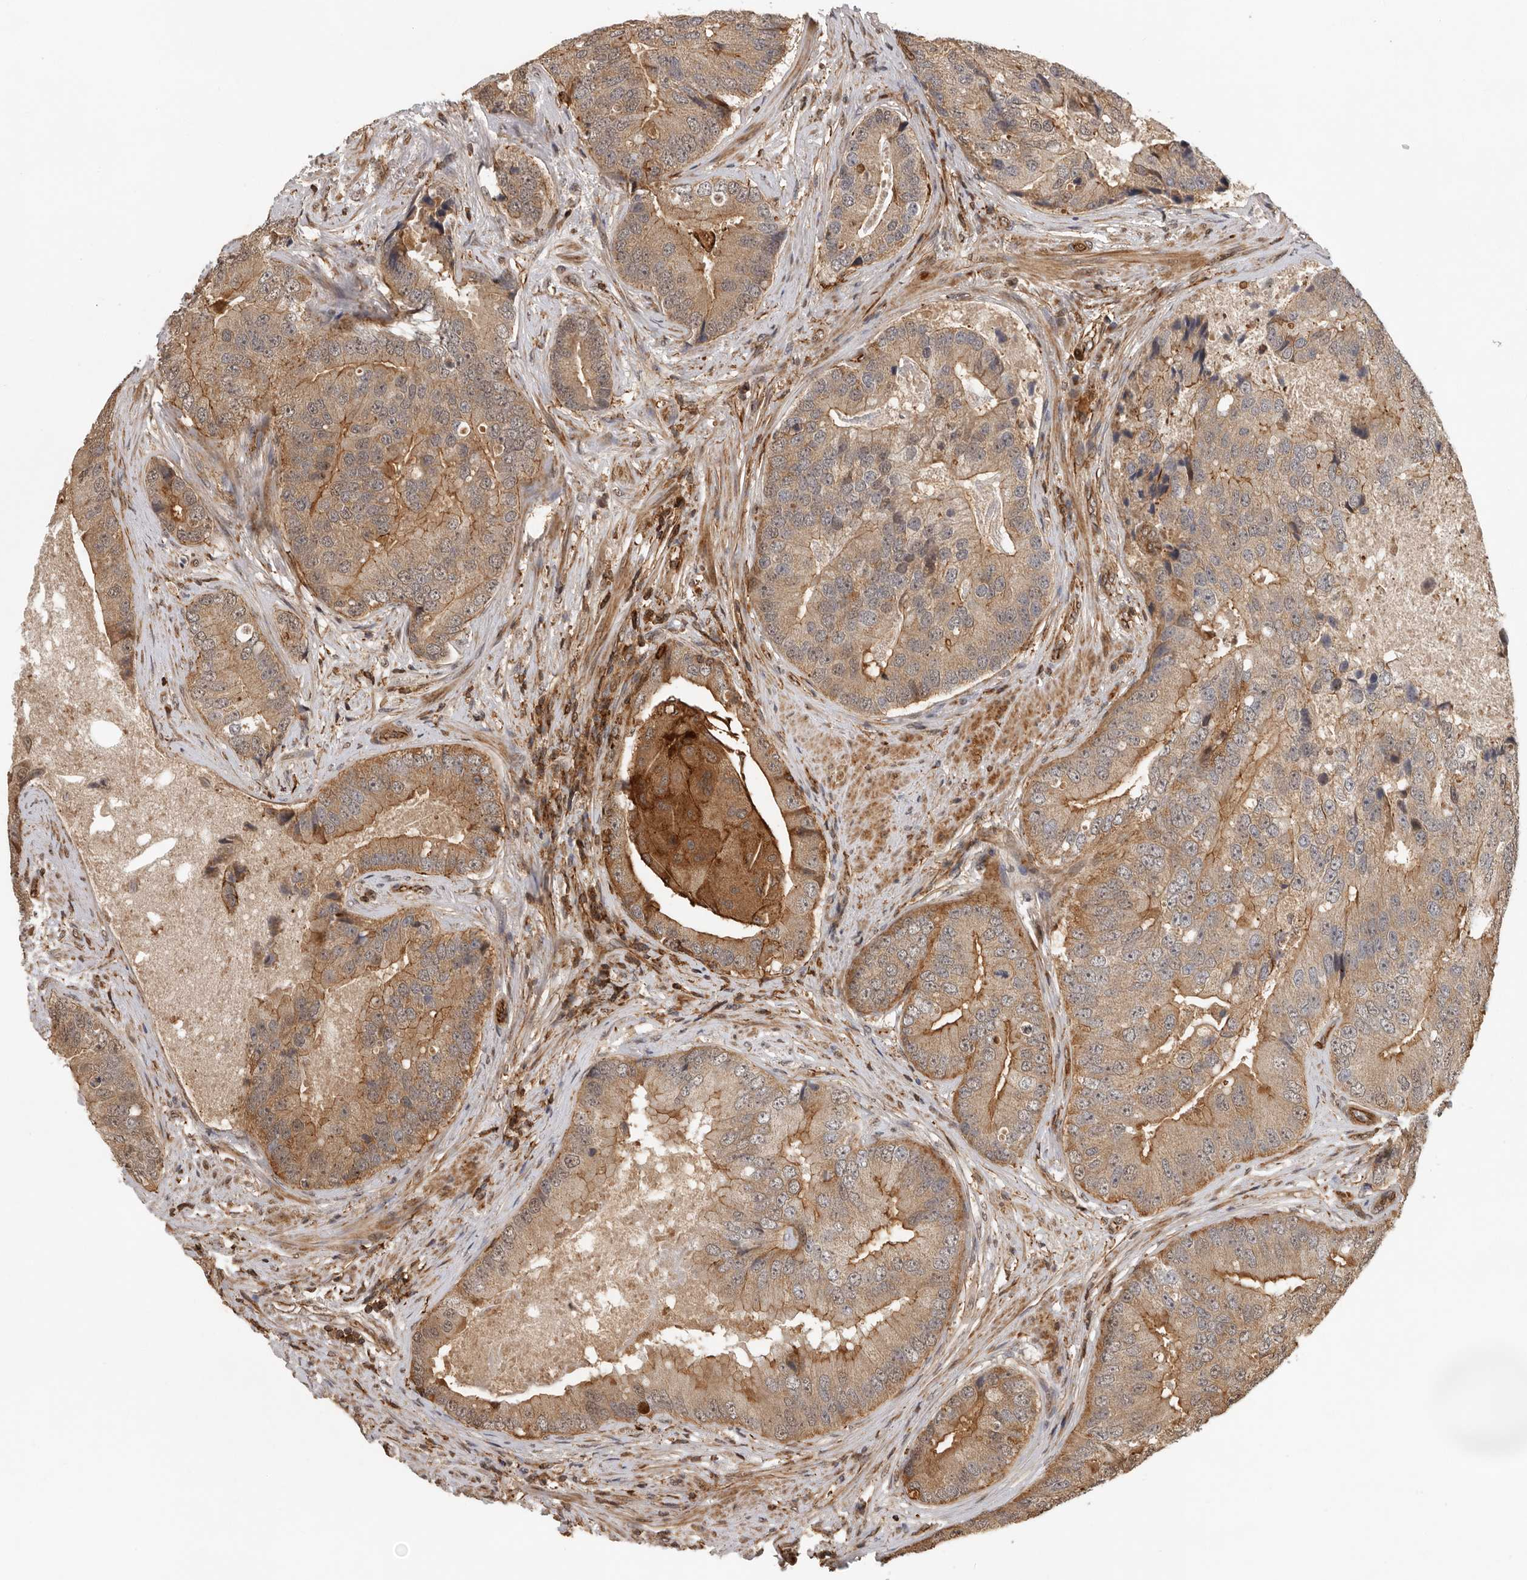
{"staining": {"intensity": "moderate", "quantity": ">75%", "location": "cytoplasmic/membranous"}, "tissue": "prostate cancer", "cell_type": "Tumor cells", "image_type": "cancer", "snomed": [{"axis": "morphology", "description": "Adenocarcinoma, High grade"}, {"axis": "topography", "description": "Prostate"}], "caption": "Immunohistochemical staining of prostate cancer demonstrates medium levels of moderate cytoplasmic/membranous protein expression in about >75% of tumor cells.", "gene": "RNF157", "patient": {"sex": "male", "age": 70}}